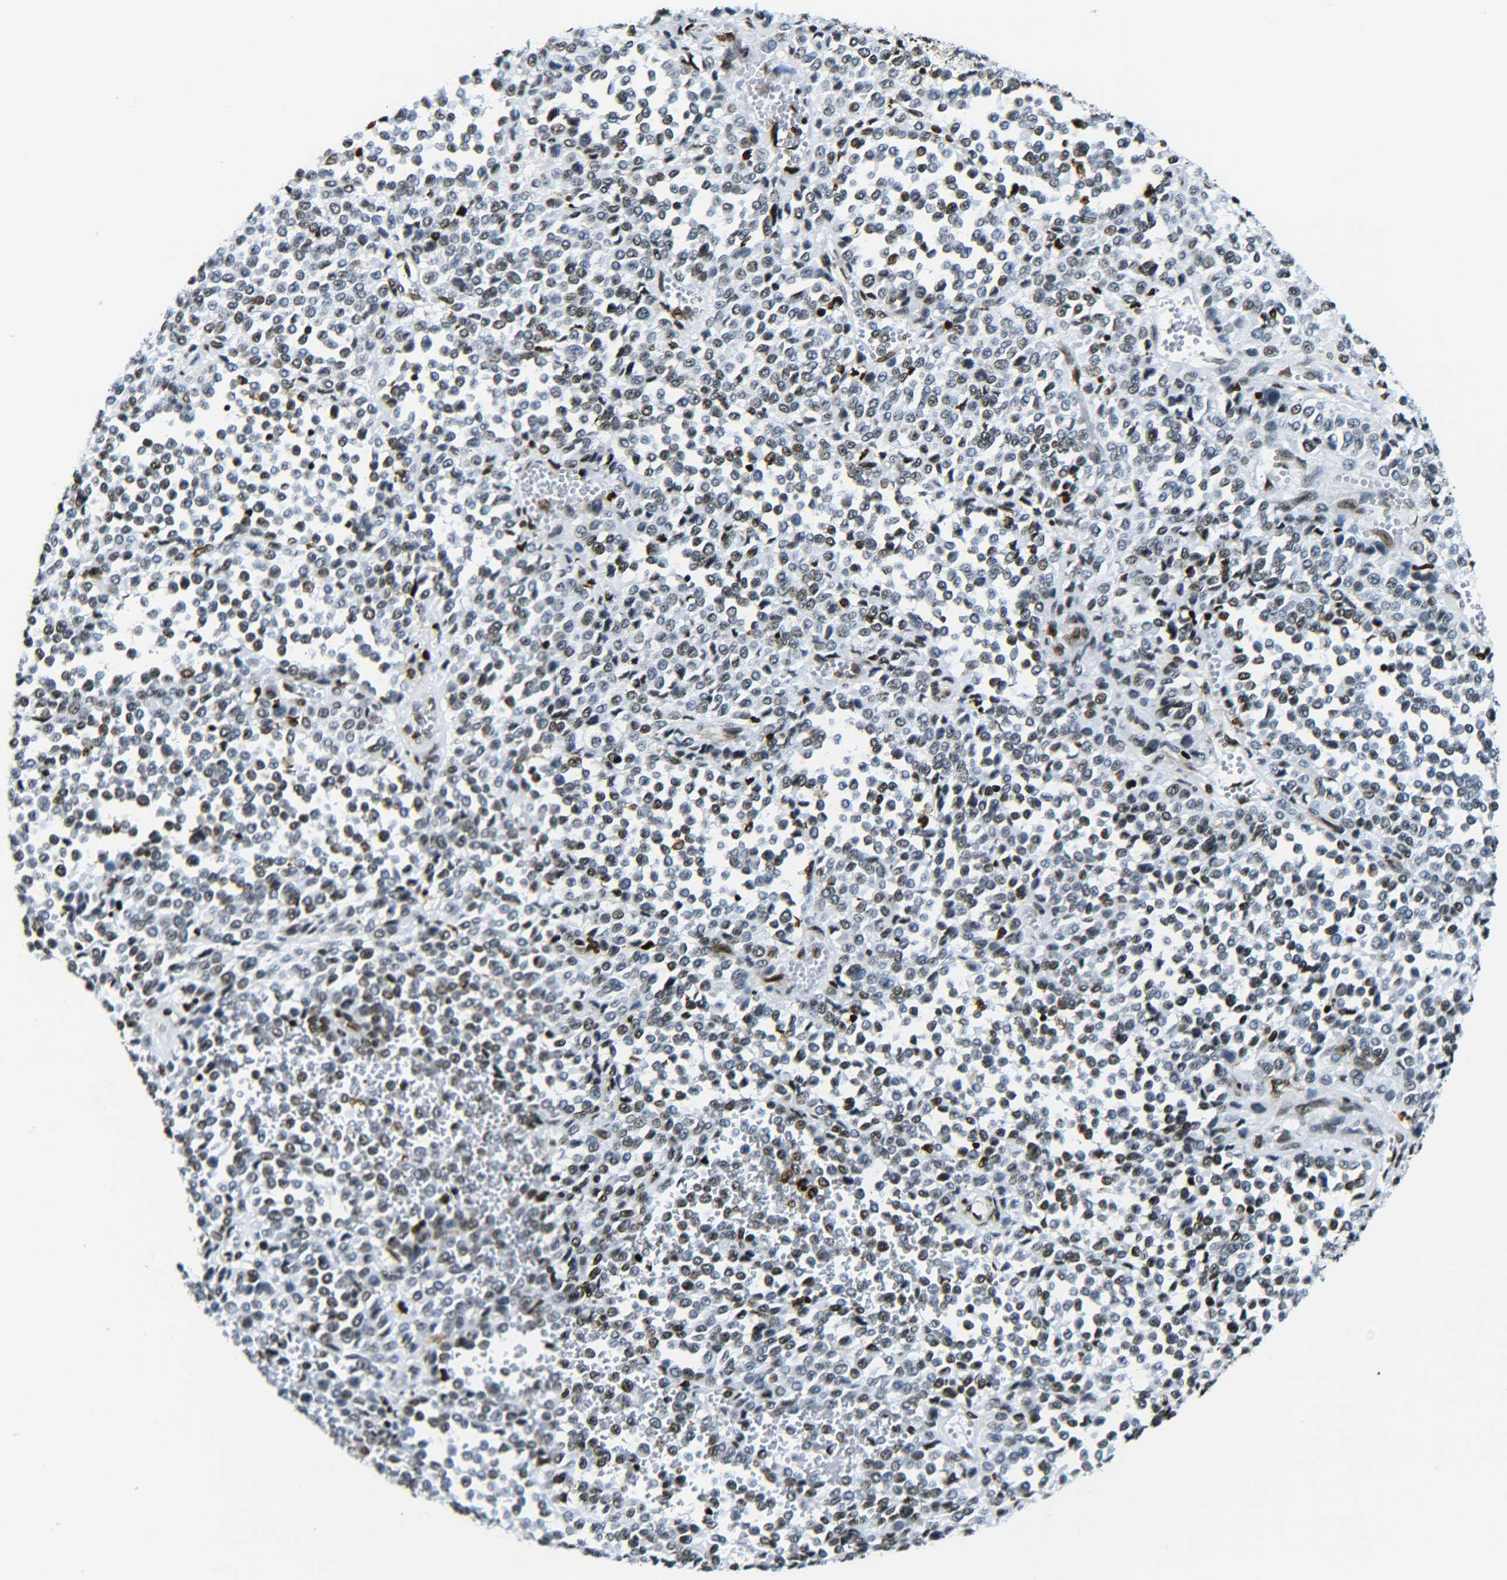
{"staining": {"intensity": "moderate", "quantity": "25%-75%", "location": "nuclear"}, "tissue": "melanoma", "cell_type": "Tumor cells", "image_type": "cancer", "snomed": [{"axis": "morphology", "description": "Malignant melanoma, Metastatic site"}, {"axis": "topography", "description": "Pancreas"}], "caption": "Protein staining of malignant melanoma (metastatic site) tissue demonstrates moderate nuclear staining in about 25%-75% of tumor cells.", "gene": "H2AX", "patient": {"sex": "female", "age": 30}}